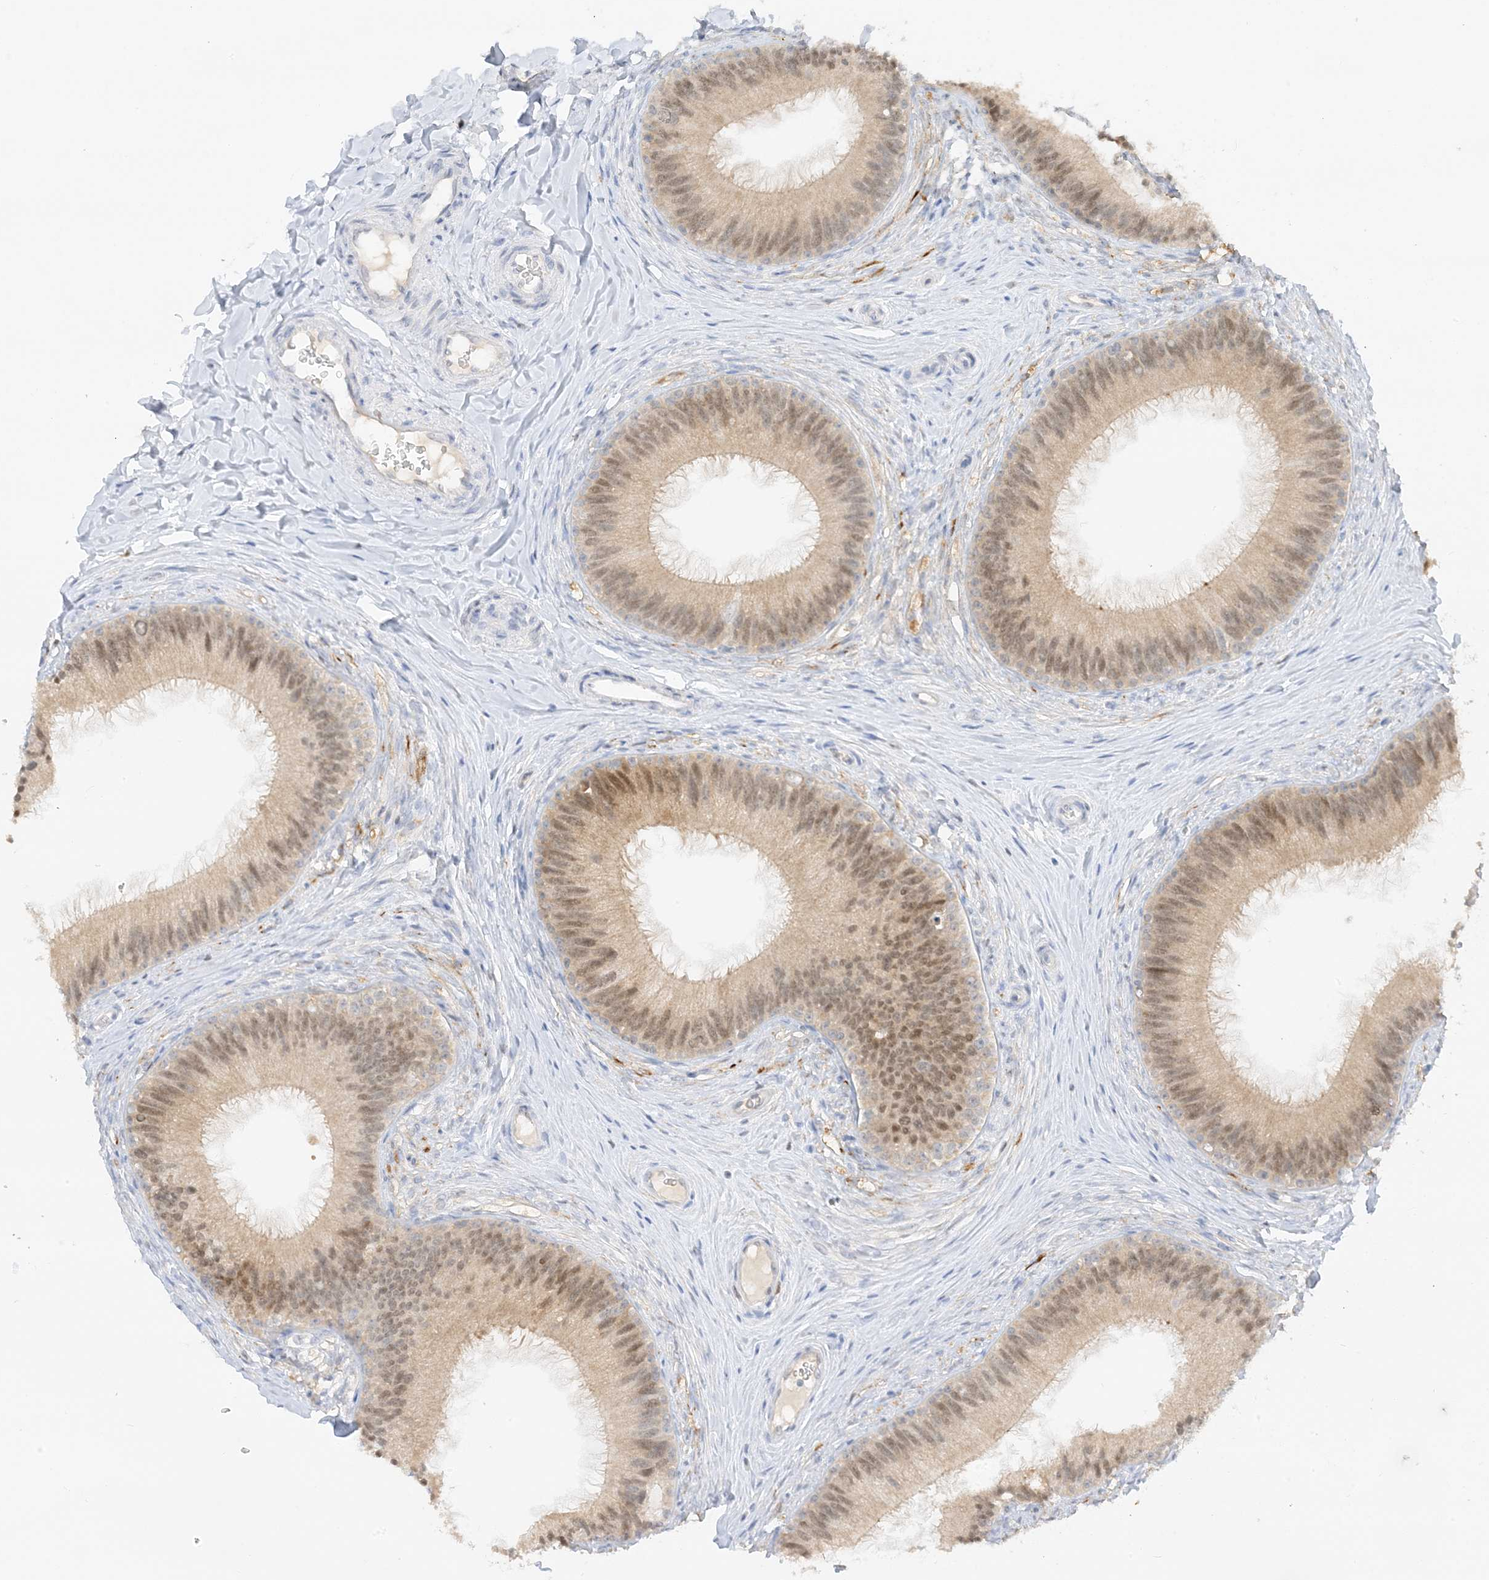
{"staining": {"intensity": "moderate", "quantity": ">75%", "location": "cytoplasmic/membranous,nuclear"}, "tissue": "epididymis", "cell_type": "Glandular cells", "image_type": "normal", "snomed": [{"axis": "morphology", "description": "Normal tissue, NOS"}, {"axis": "topography", "description": "Epididymis"}], "caption": "This image exhibits IHC staining of benign human epididymis, with medium moderate cytoplasmic/membranous,nuclear expression in about >75% of glandular cells.", "gene": "GCA", "patient": {"sex": "male", "age": 27}}